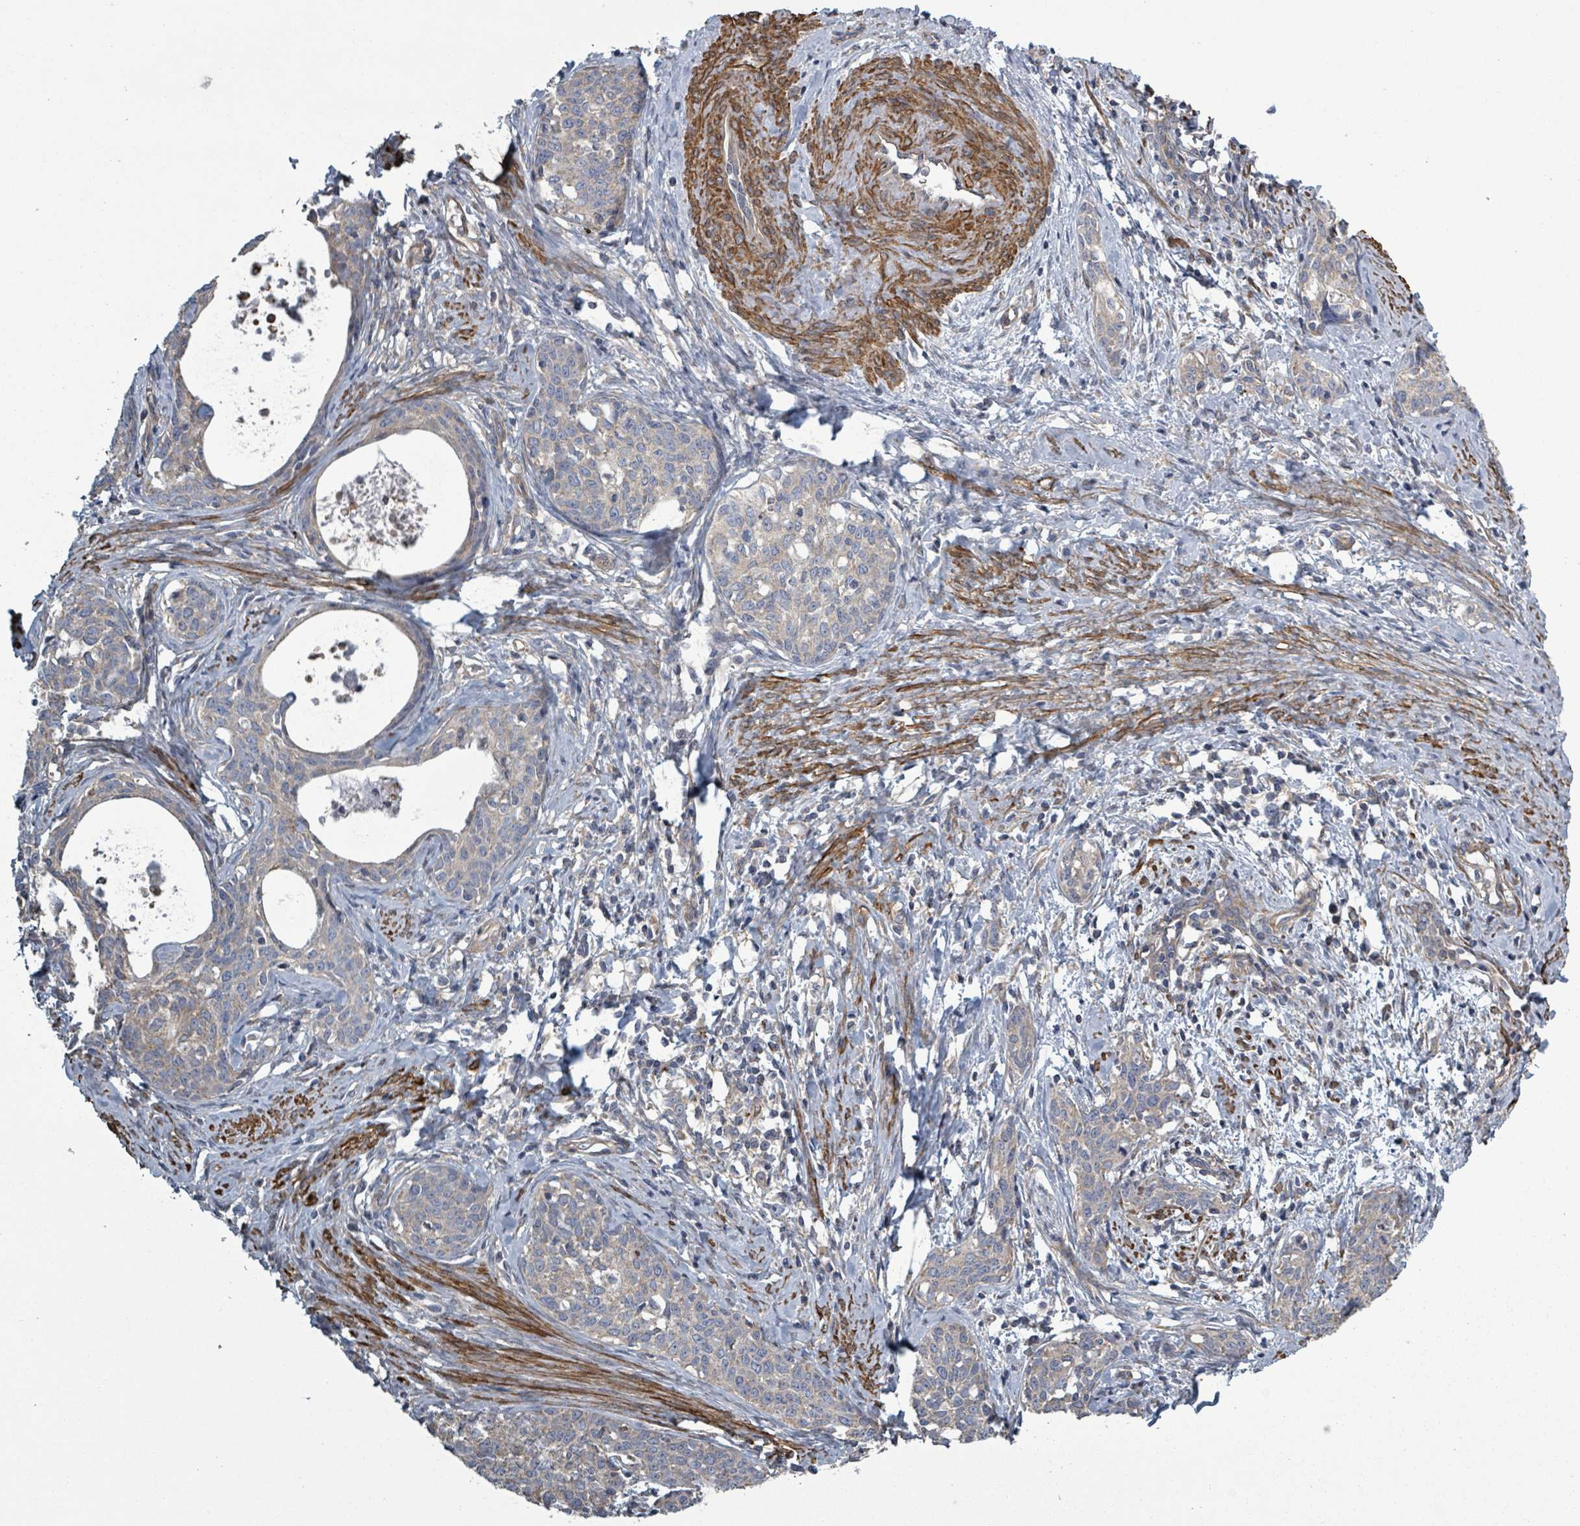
{"staining": {"intensity": "weak", "quantity": "<25%", "location": "cytoplasmic/membranous"}, "tissue": "cervical cancer", "cell_type": "Tumor cells", "image_type": "cancer", "snomed": [{"axis": "morphology", "description": "Squamous cell carcinoma, NOS"}, {"axis": "topography", "description": "Cervix"}], "caption": "An immunohistochemistry histopathology image of cervical cancer (squamous cell carcinoma) is shown. There is no staining in tumor cells of cervical cancer (squamous cell carcinoma). The staining was performed using DAB (3,3'-diaminobenzidine) to visualize the protein expression in brown, while the nuclei were stained in blue with hematoxylin (Magnification: 20x).", "gene": "ADCK1", "patient": {"sex": "female", "age": 52}}